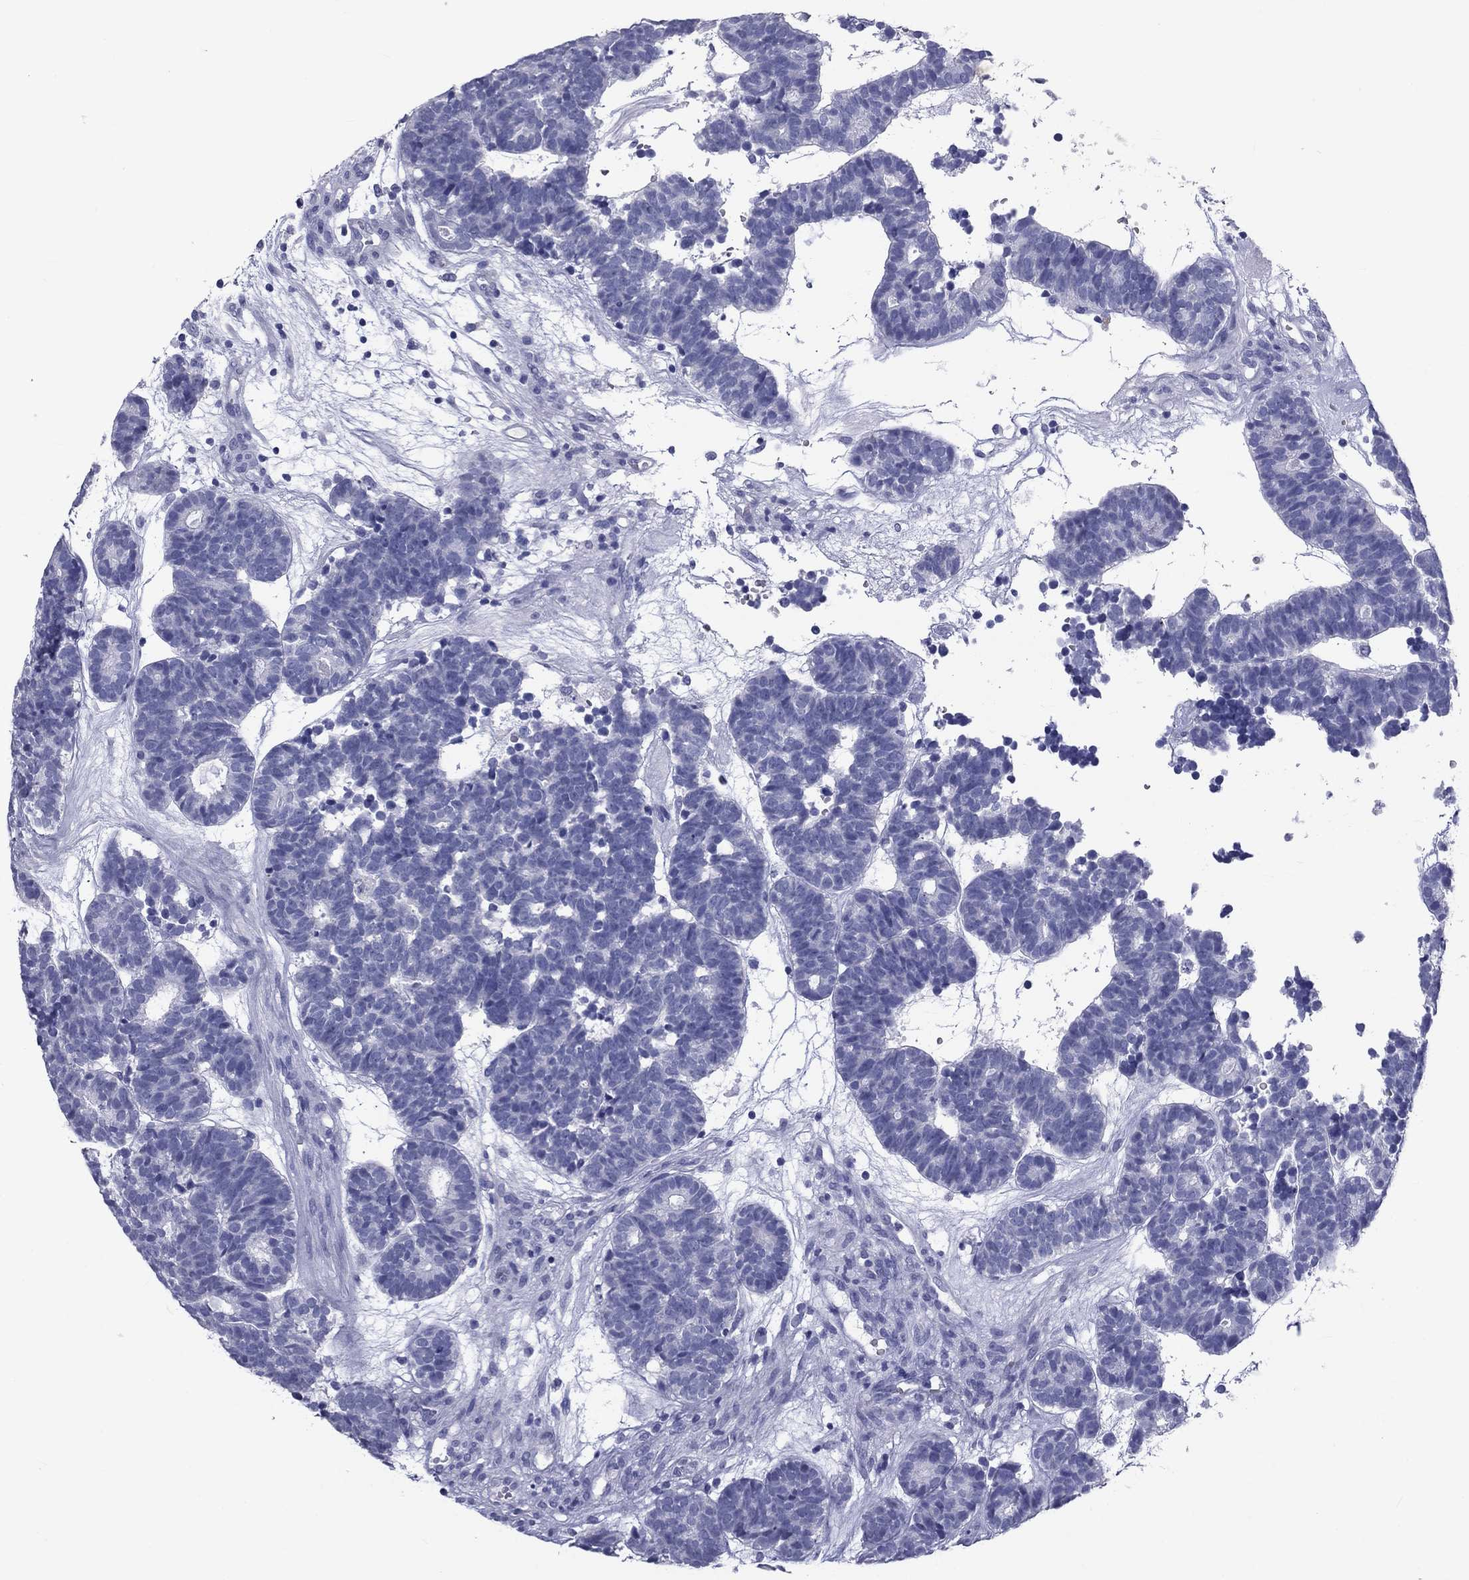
{"staining": {"intensity": "negative", "quantity": "none", "location": "none"}, "tissue": "head and neck cancer", "cell_type": "Tumor cells", "image_type": "cancer", "snomed": [{"axis": "morphology", "description": "Adenocarcinoma, NOS"}, {"axis": "topography", "description": "Head-Neck"}], "caption": "Tumor cells are negative for brown protein staining in head and neck cancer (adenocarcinoma).", "gene": "DNALI1", "patient": {"sex": "female", "age": 81}}